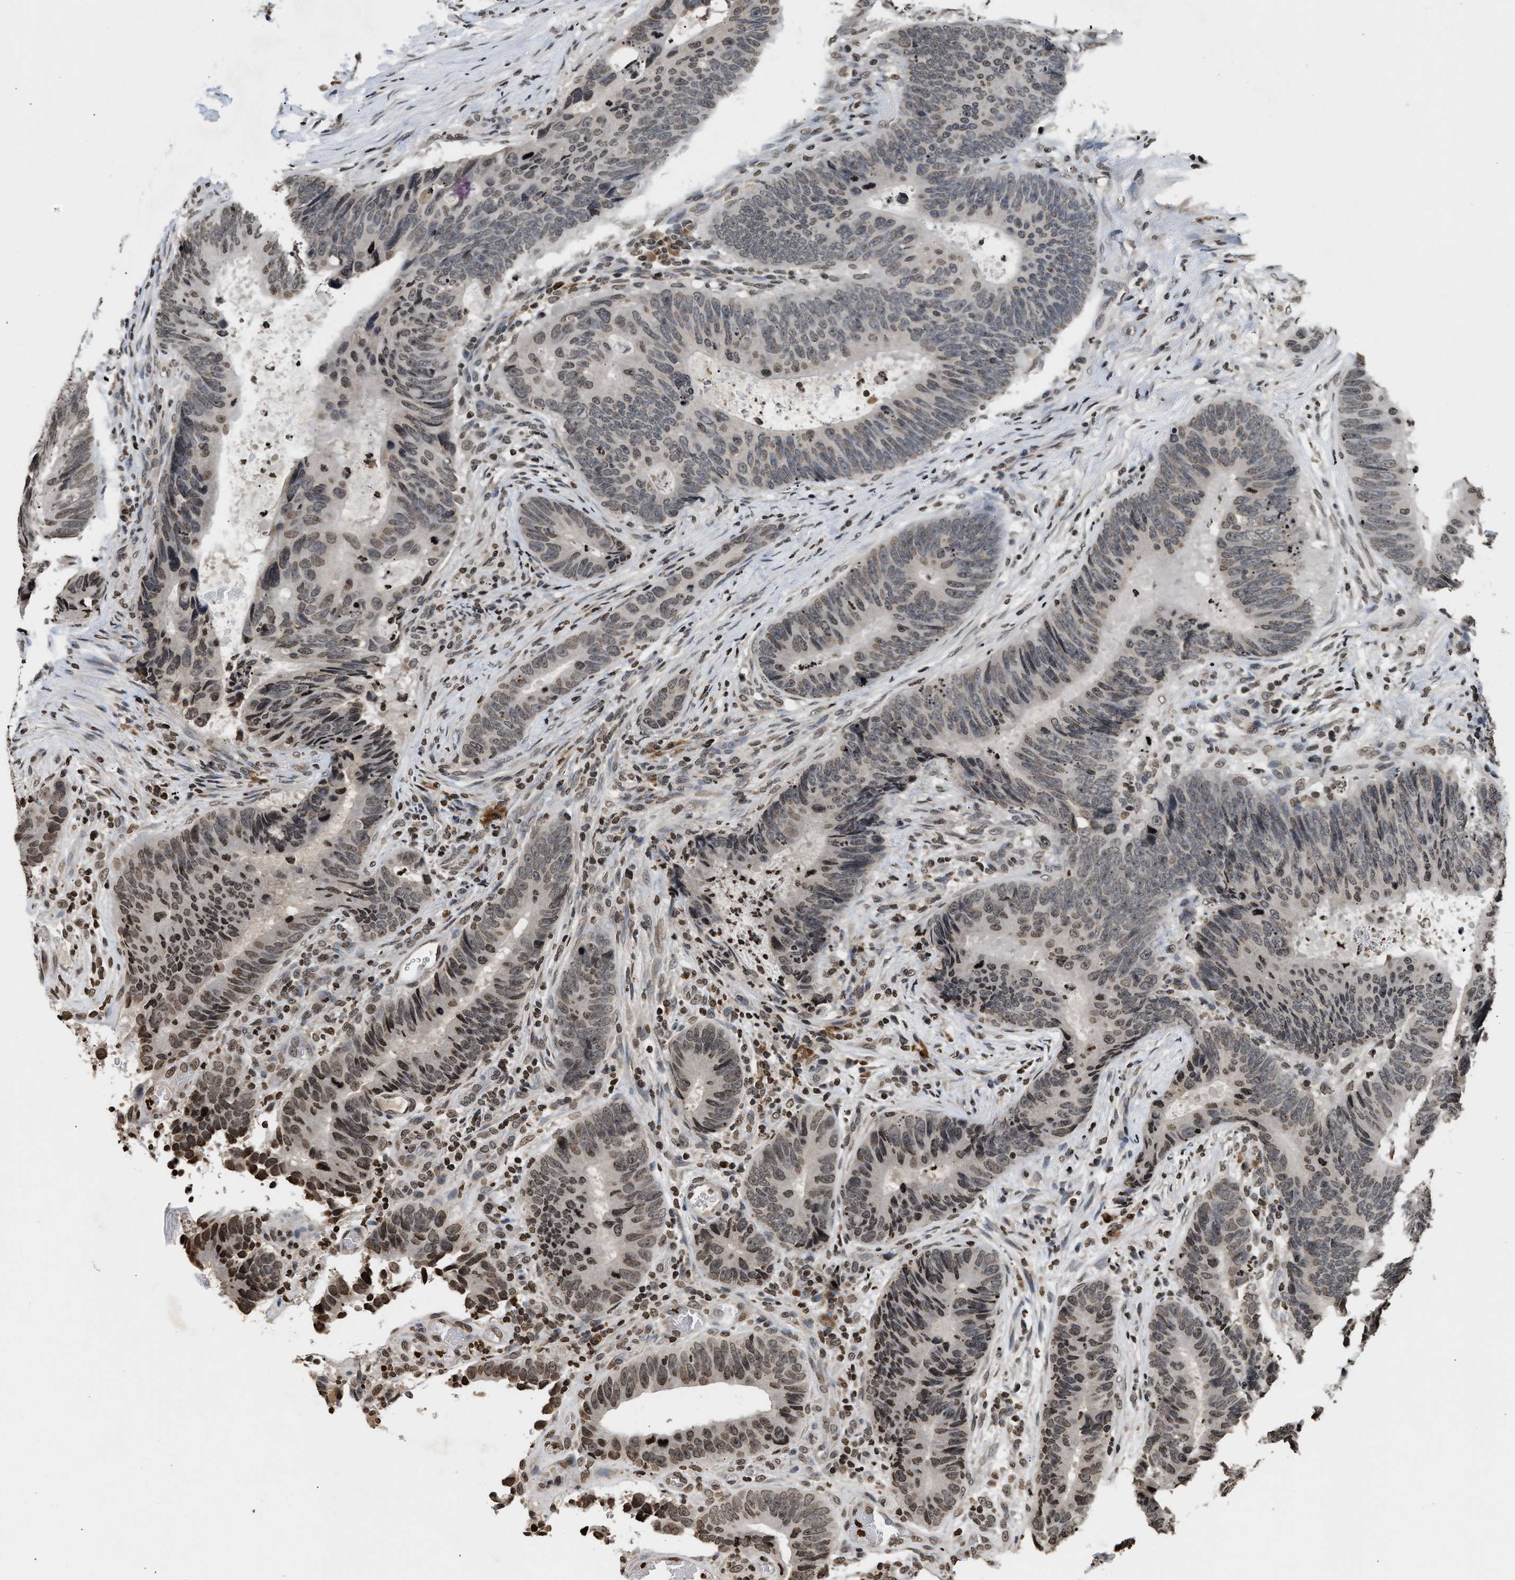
{"staining": {"intensity": "weak", "quantity": "25%-75%", "location": "nuclear"}, "tissue": "colorectal cancer", "cell_type": "Tumor cells", "image_type": "cancer", "snomed": [{"axis": "morphology", "description": "Adenocarcinoma, NOS"}, {"axis": "topography", "description": "Colon"}], "caption": "Brown immunohistochemical staining in adenocarcinoma (colorectal) exhibits weak nuclear staining in approximately 25%-75% of tumor cells. (IHC, brightfield microscopy, high magnification).", "gene": "DNASE1L3", "patient": {"sex": "male", "age": 56}}